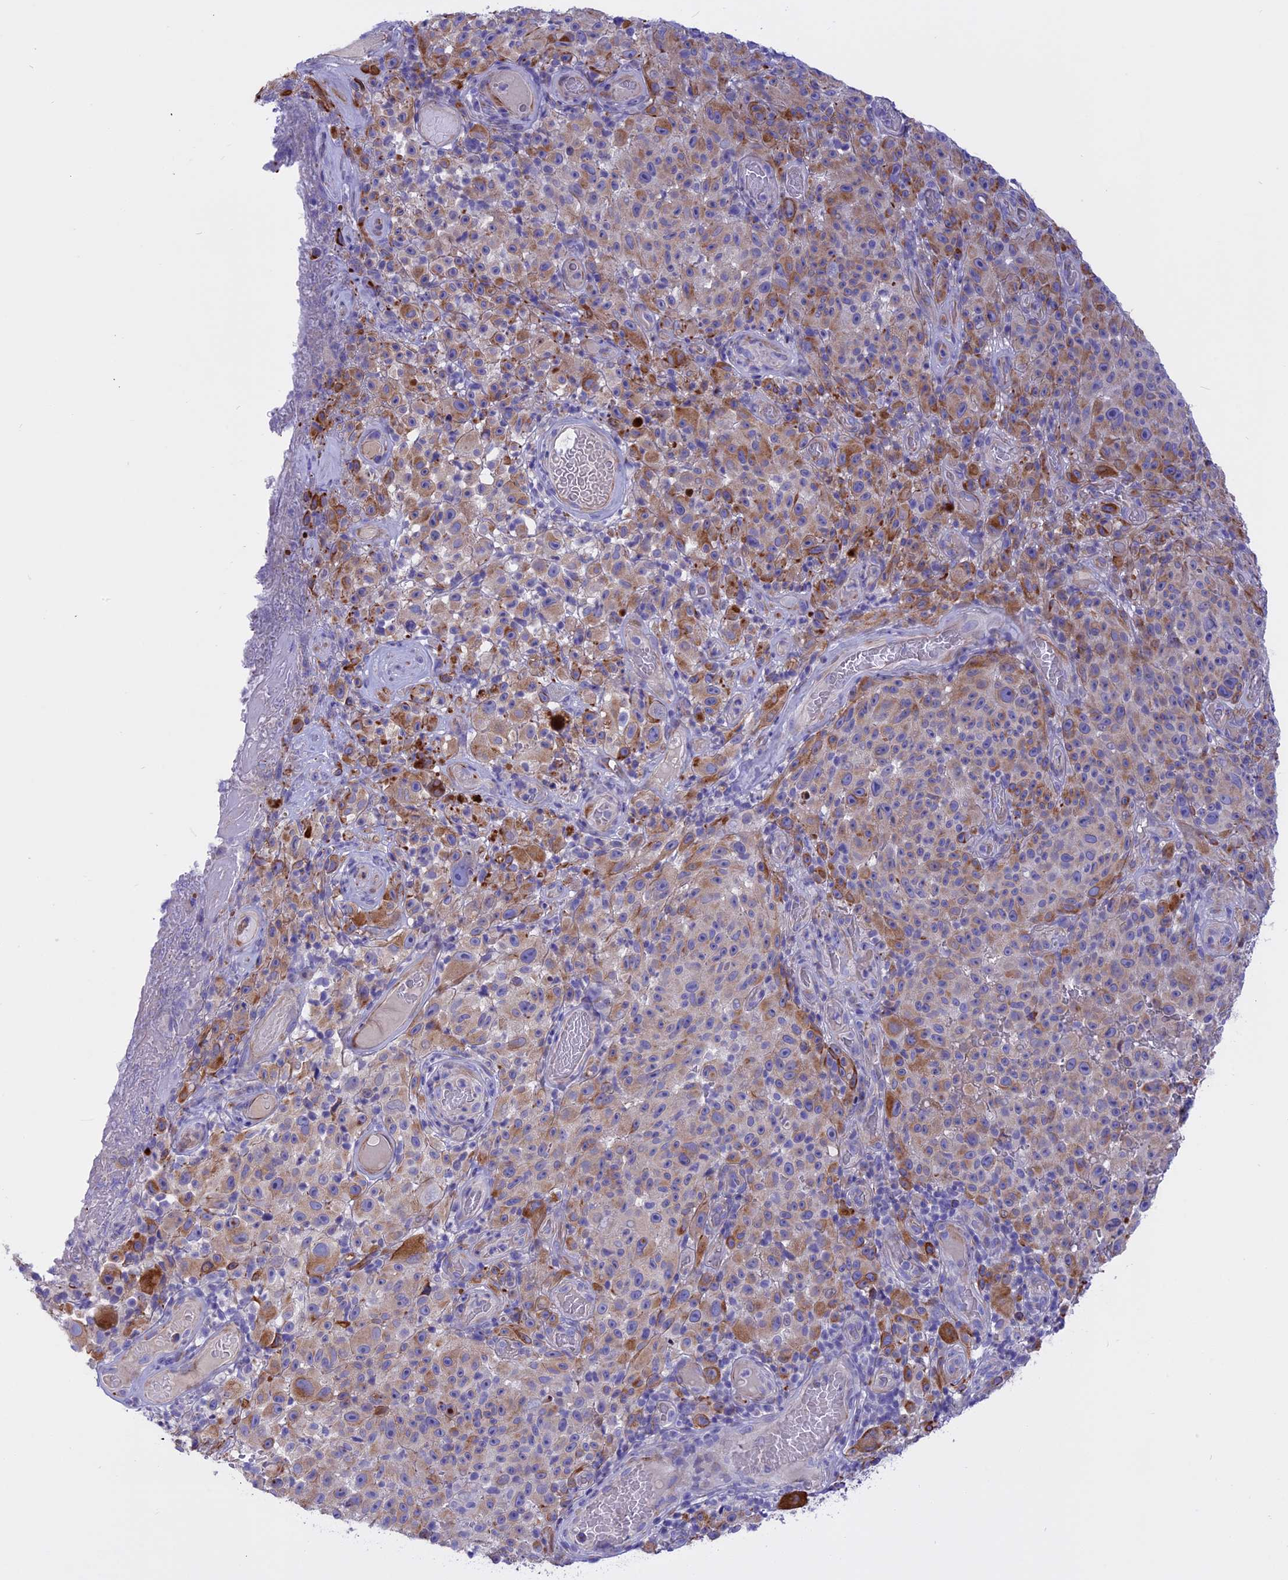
{"staining": {"intensity": "weak", "quantity": "25%-75%", "location": "cytoplasmic/membranous"}, "tissue": "melanoma", "cell_type": "Tumor cells", "image_type": "cancer", "snomed": [{"axis": "morphology", "description": "Malignant melanoma, NOS"}, {"axis": "topography", "description": "Skin"}], "caption": "High-magnification brightfield microscopy of malignant melanoma stained with DAB (3,3'-diaminobenzidine) (brown) and counterstained with hematoxylin (blue). tumor cells exhibit weak cytoplasmic/membranous positivity is seen in approximately25%-75% of cells. The protein is stained brown, and the nuclei are stained in blue (DAB IHC with brightfield microscopy, high magnification).", "gene": "TMEM138", "patient": {"sex": "female", "age": 82}}